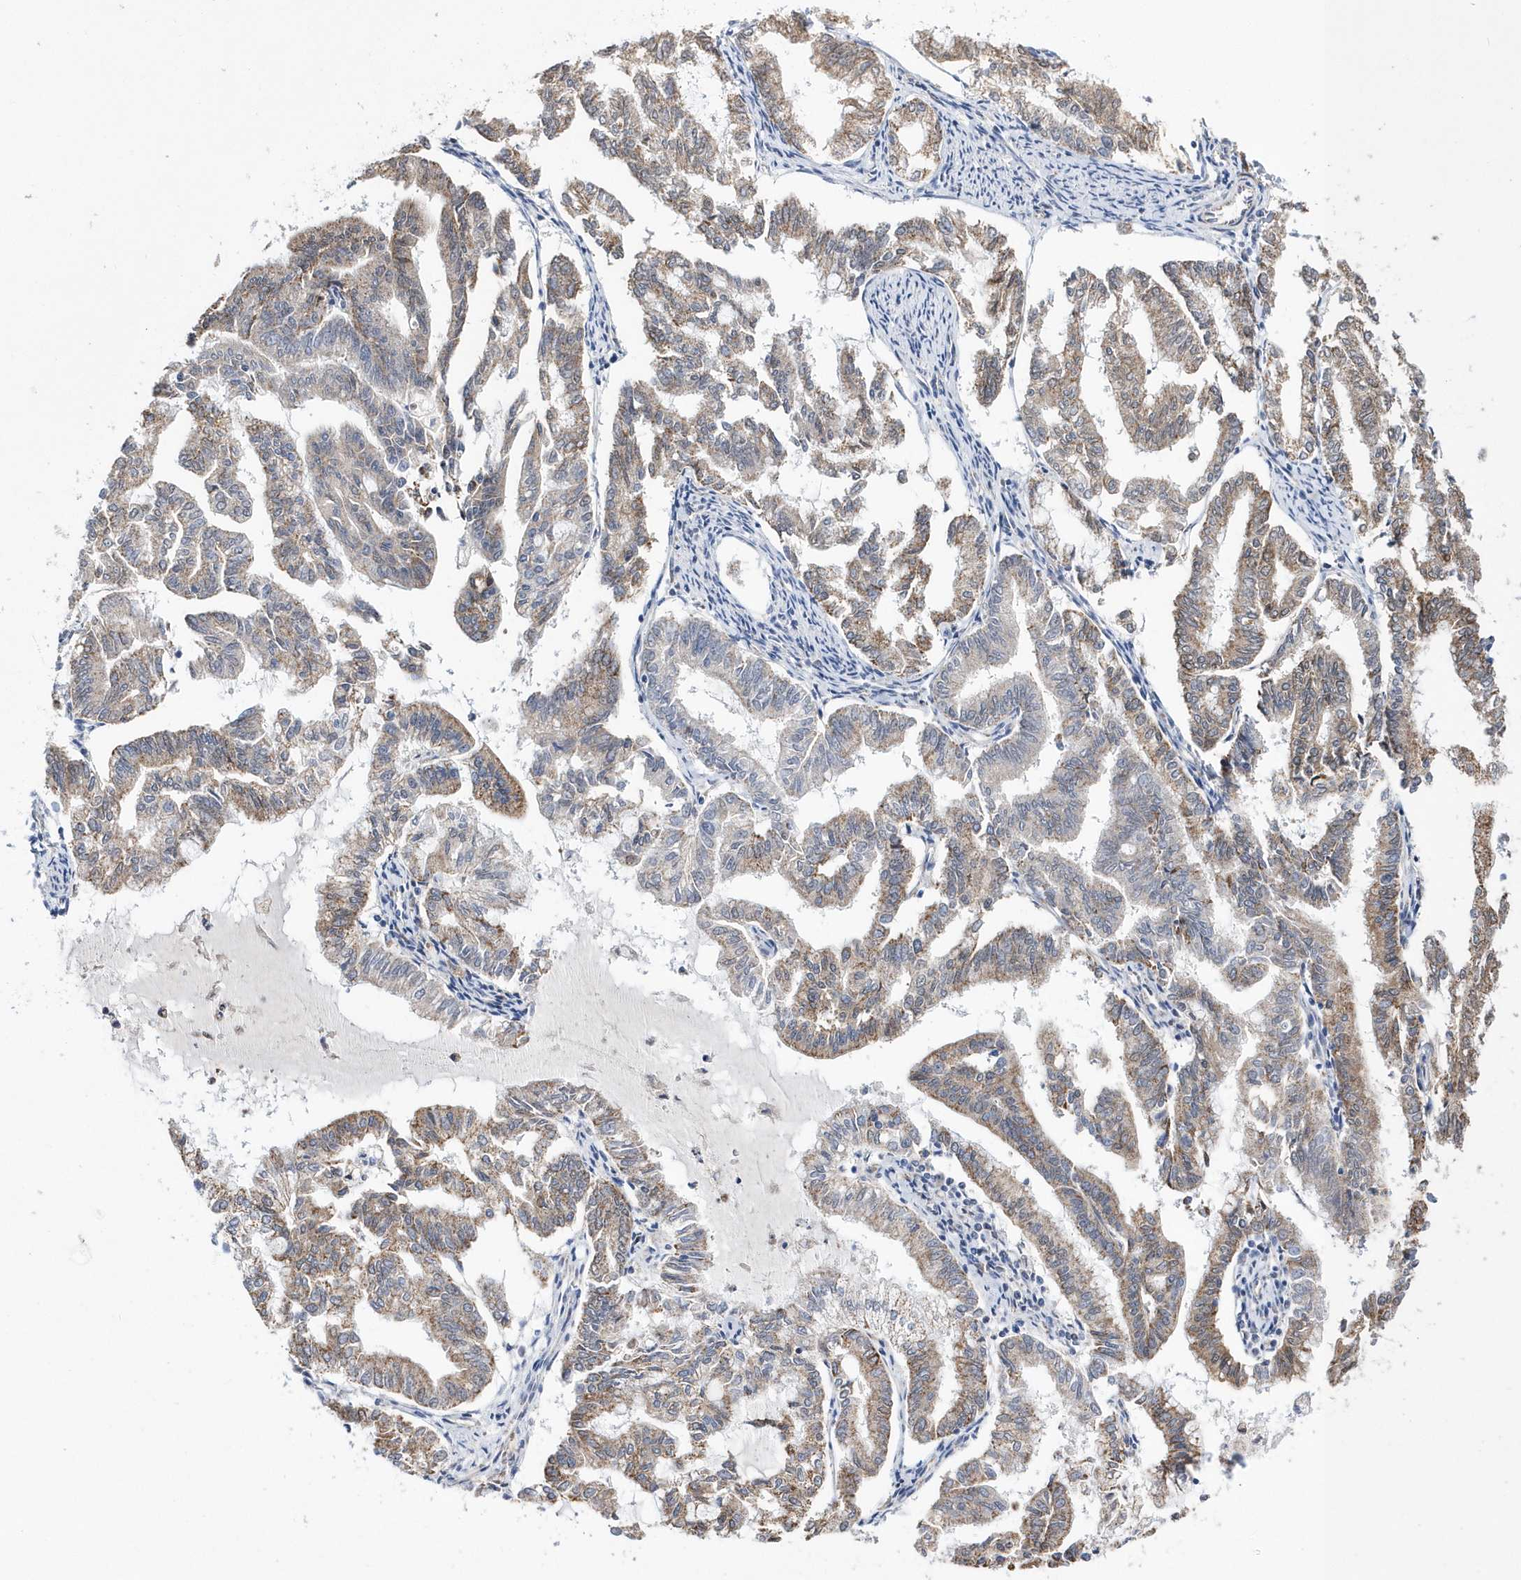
{"staining": {"intensity": "moderate", "quantity": "25%-75%", "location": "cytoplasmic/membranous"}, "tissue": "endometrial cancer", "cell_type": "Tumor cells", "image_type": "cancer", "snomed": [{"axis": "morphology", "description": "Adenocarcinoma, NOS"}, {"axis": "topography", "description": "Endometrium"}], "caption": "Endometrial cancer (adenocarcinoma) stained with IHC shows moderate cytoplasmic/membranous expression in about 25%-75% of tumor cells.", "gene": "SPATA5", "patient": {"sex": "female", "age": 79}}